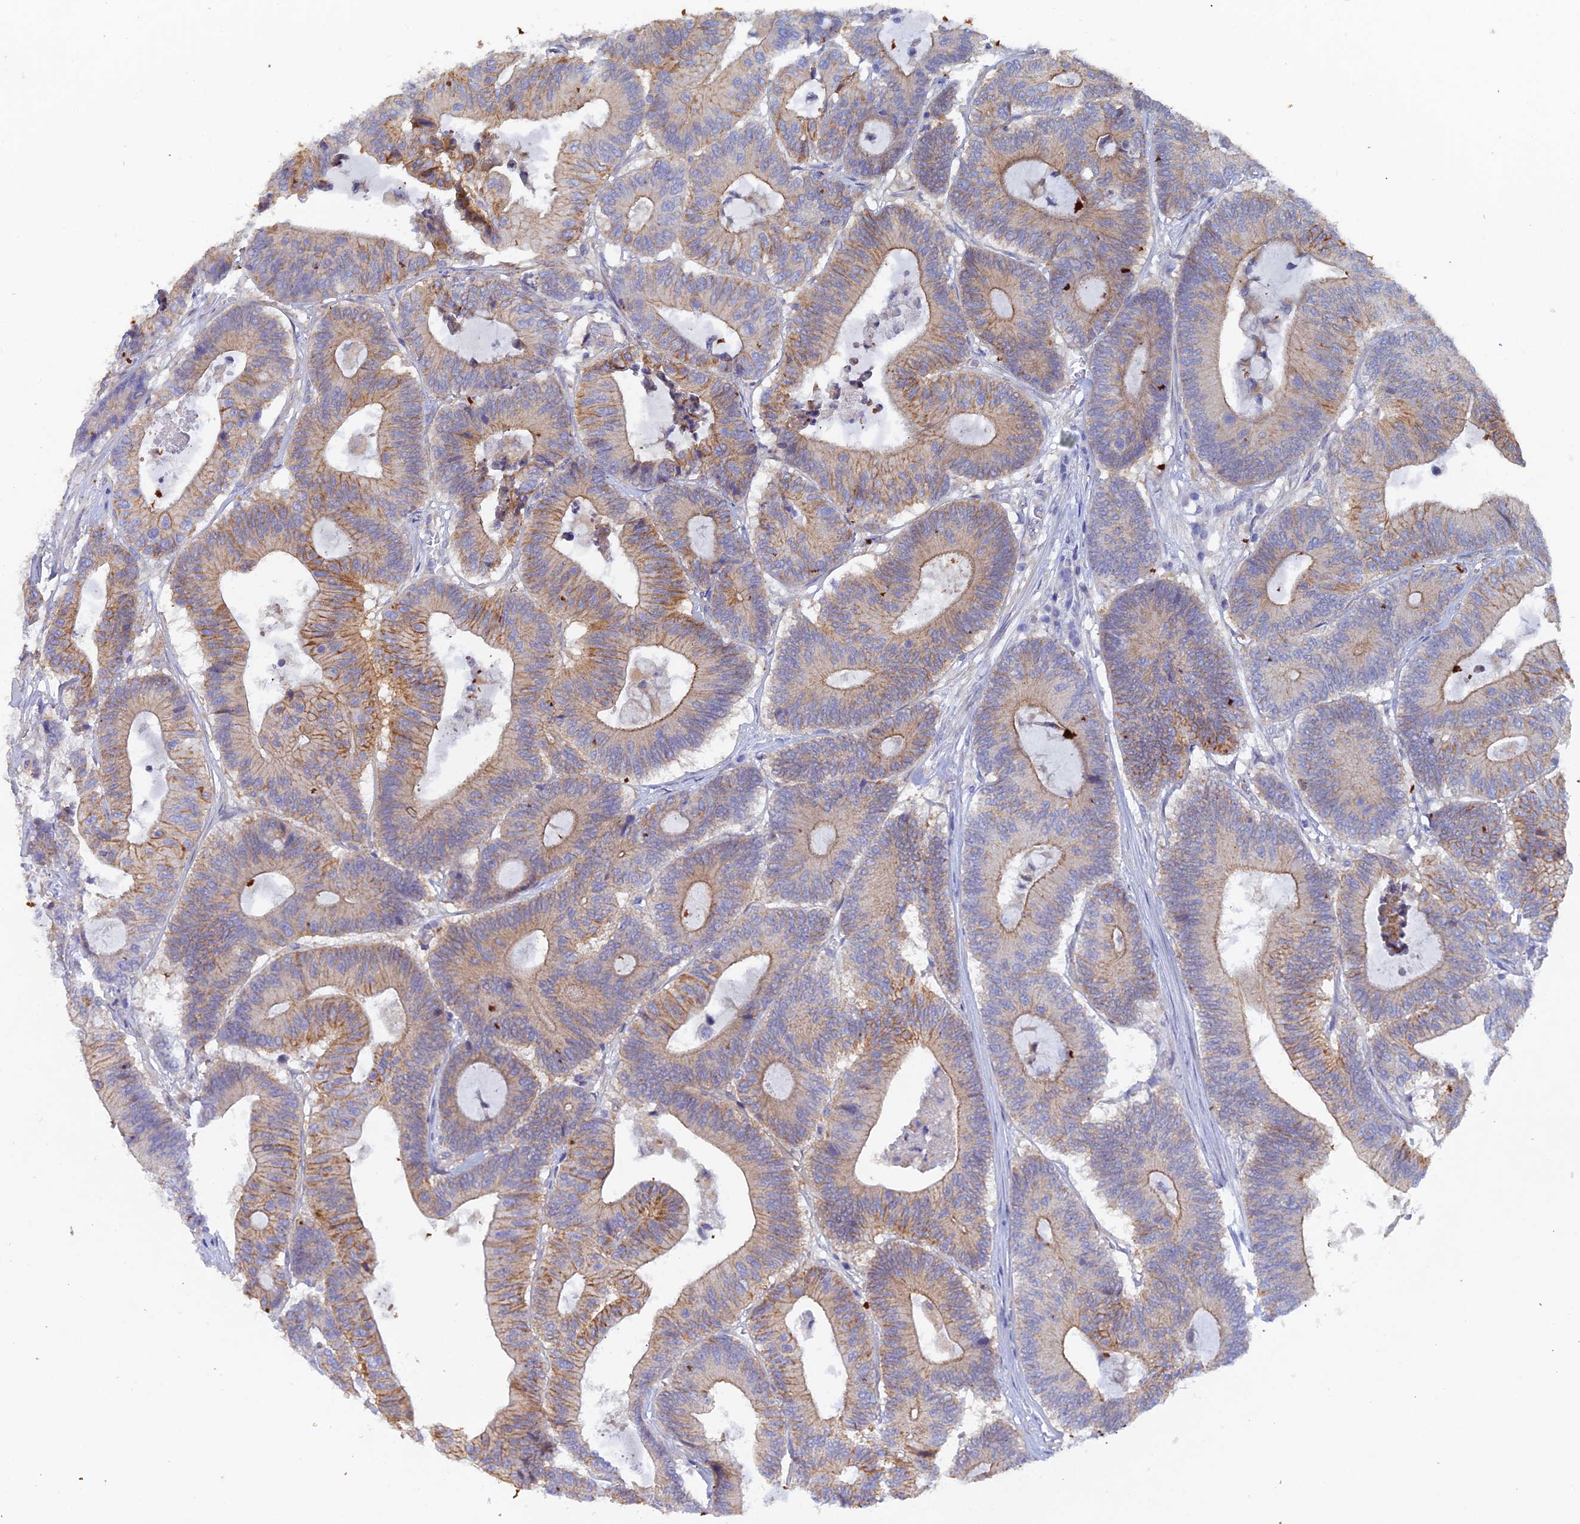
{"staining": {"intensity": "moderate", "quantity": "25%-75%", "location": "cytoplasmic/membranous"}, "tissue": "colorectal cancer", "cell_type": "Tumor cells", "image_type": "cancer", "snomed": [{"axis": "morphology", "description": "Adenocarcinoma, NOS"}, {"axis": "topography", "description": "Colon"}], "caption": "About 25%-75% of tumor cells in human colorectal cancer exhibit moderate cytoplasmic/membranous protein staining as visualized by brown immunohistochemical staining.", "gene": "FZR1", "patient": {"sex": "female", "age": 84}}